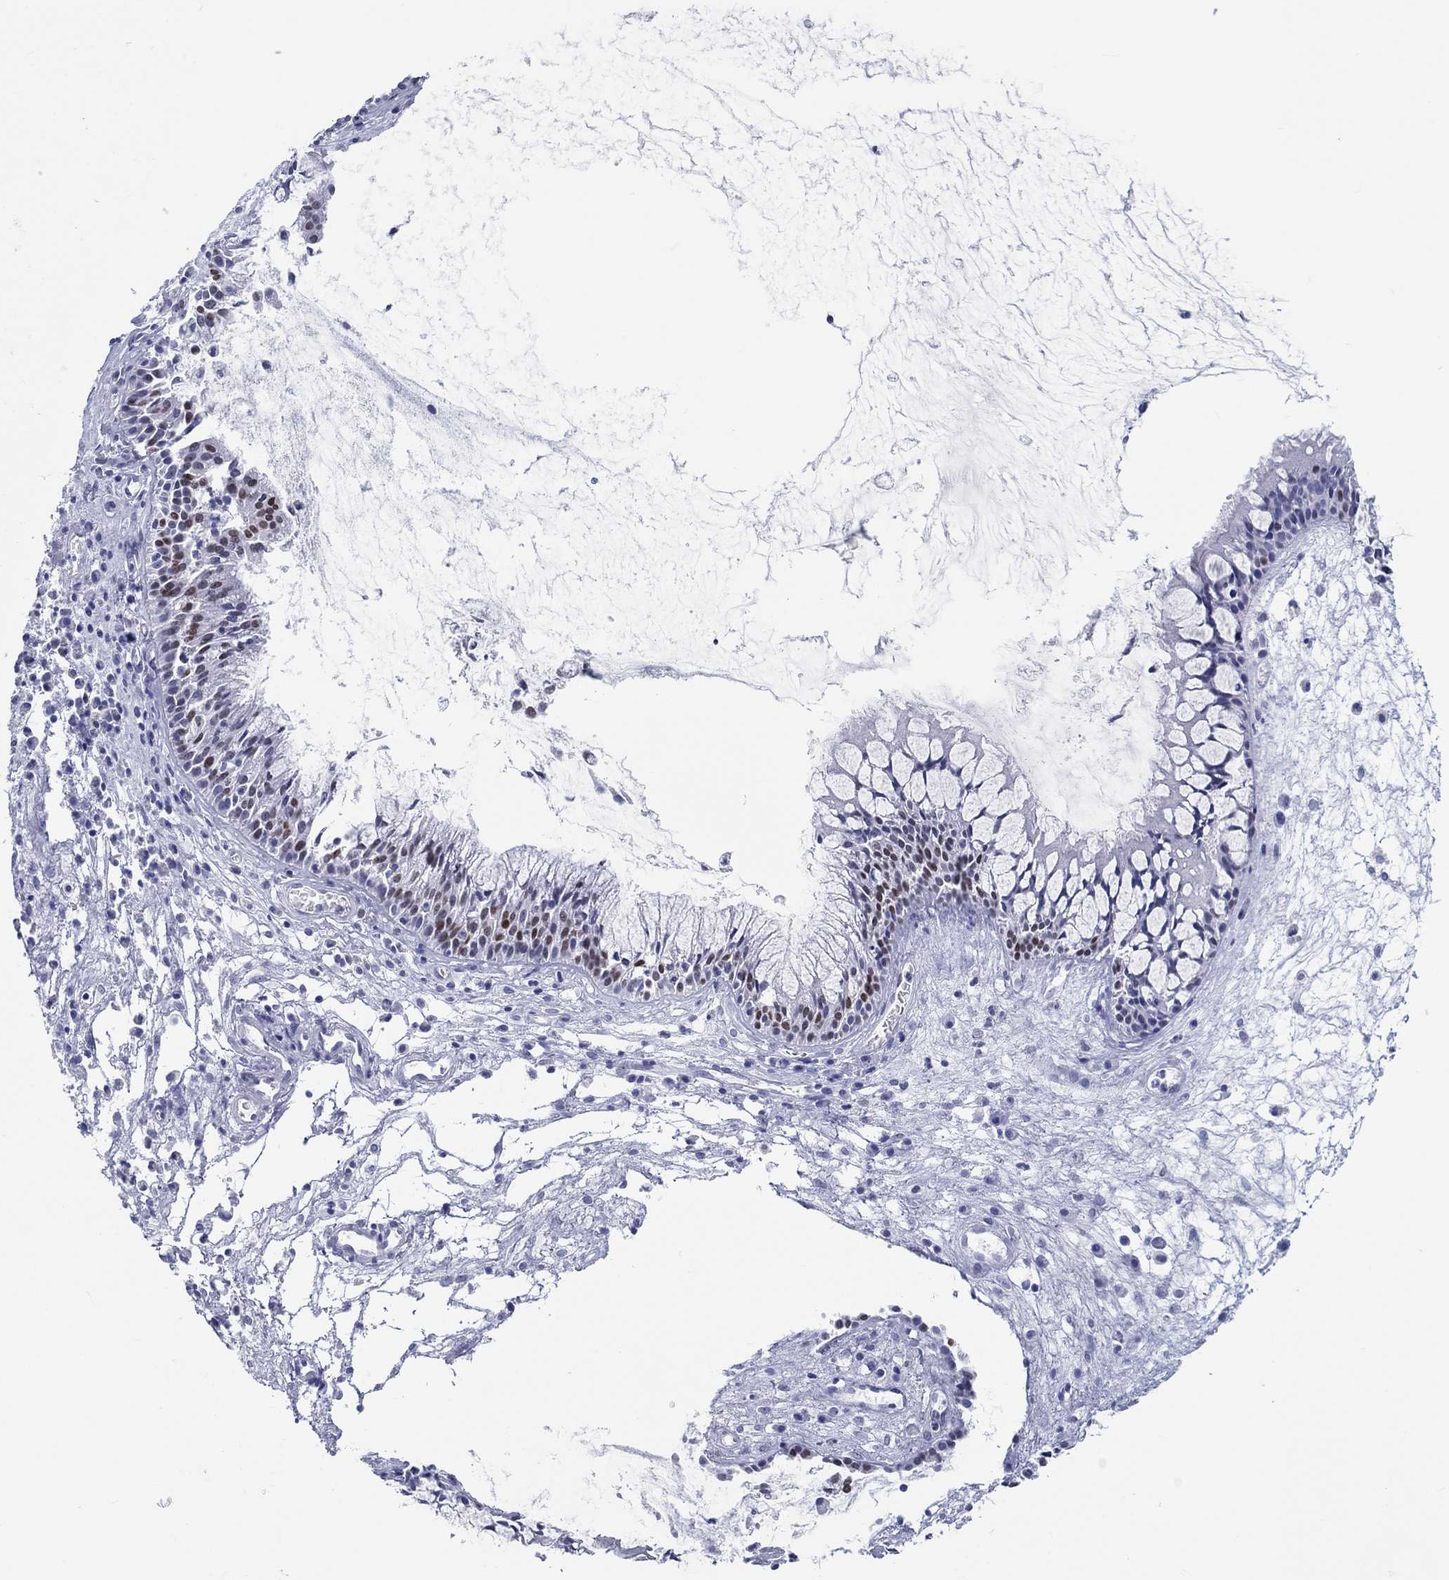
{"staining": {"intensity": "strong", "quantity": "<25%", "location": "nuclear"}, "tissue": "nasopharynx", "cell_type": "Respiratory epithelial cells", "image_type": "normal", "snomed": [{"axis": "morphology", "description": "Normal tissue, NOS"}, {"axis": "topography", "description": "Nasopharynx"}], "caption": "IHC of unremarkable nasopharynx shows medium levels of strong nuclear expression in about <25% of respiratory epithelial cells.", "gene": "H1", "patient": {"sex": "female", "age": 47}}